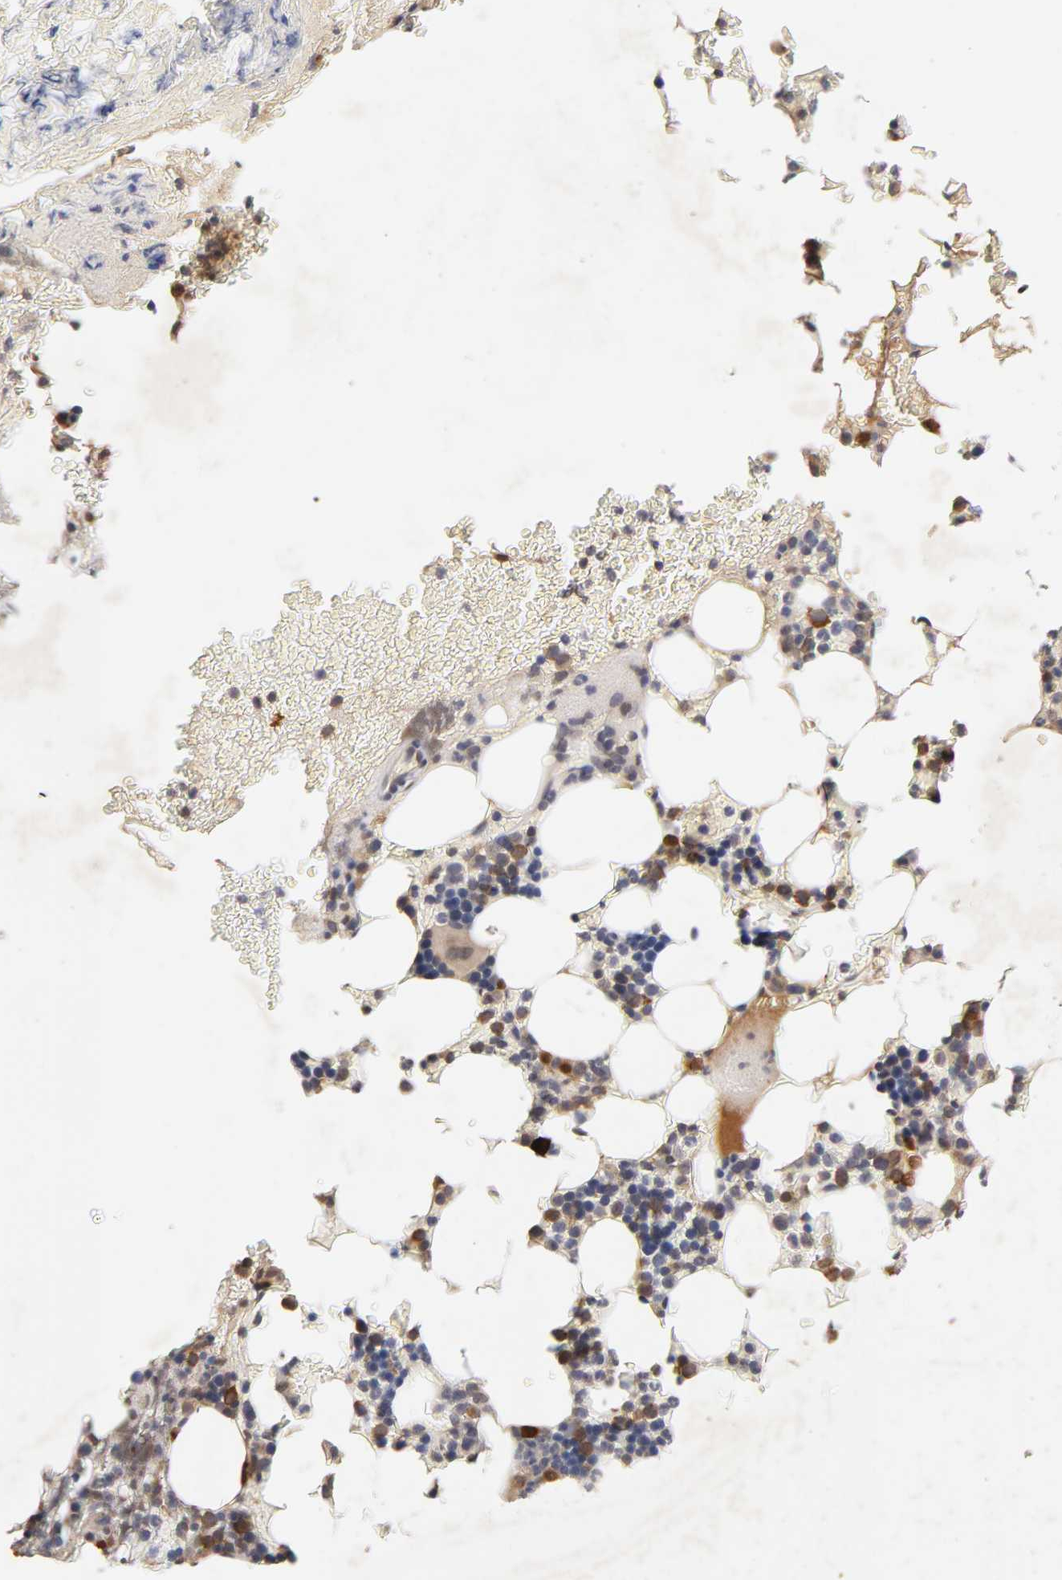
{"staining": {"intensity": "moderate", "quantity": "25%-75%", "location": "cytoplasmic/membranous"}, "tissue": "bone marrow", "cell_type": "Hematopoietic cells", "image_type": "normal", "snomed": [{"axis": "morphology", "description": "Normal tissue, NOS"}, {"axis": "topography", "description": "Bone marrow"}], "caption": "Bone marrow was stained to show a protein in brown. There is medium levels of moderate cytoplasmic/membranous staining in approximately 25%-75% of hematopoietic cells. The protein of interest is stained brown, and the nuclei are stained in blue (DAB IHC with brightfield microscopy, high magnification).", "gene": "RPS29", "patient": {"sex": "female", "age": 73}}